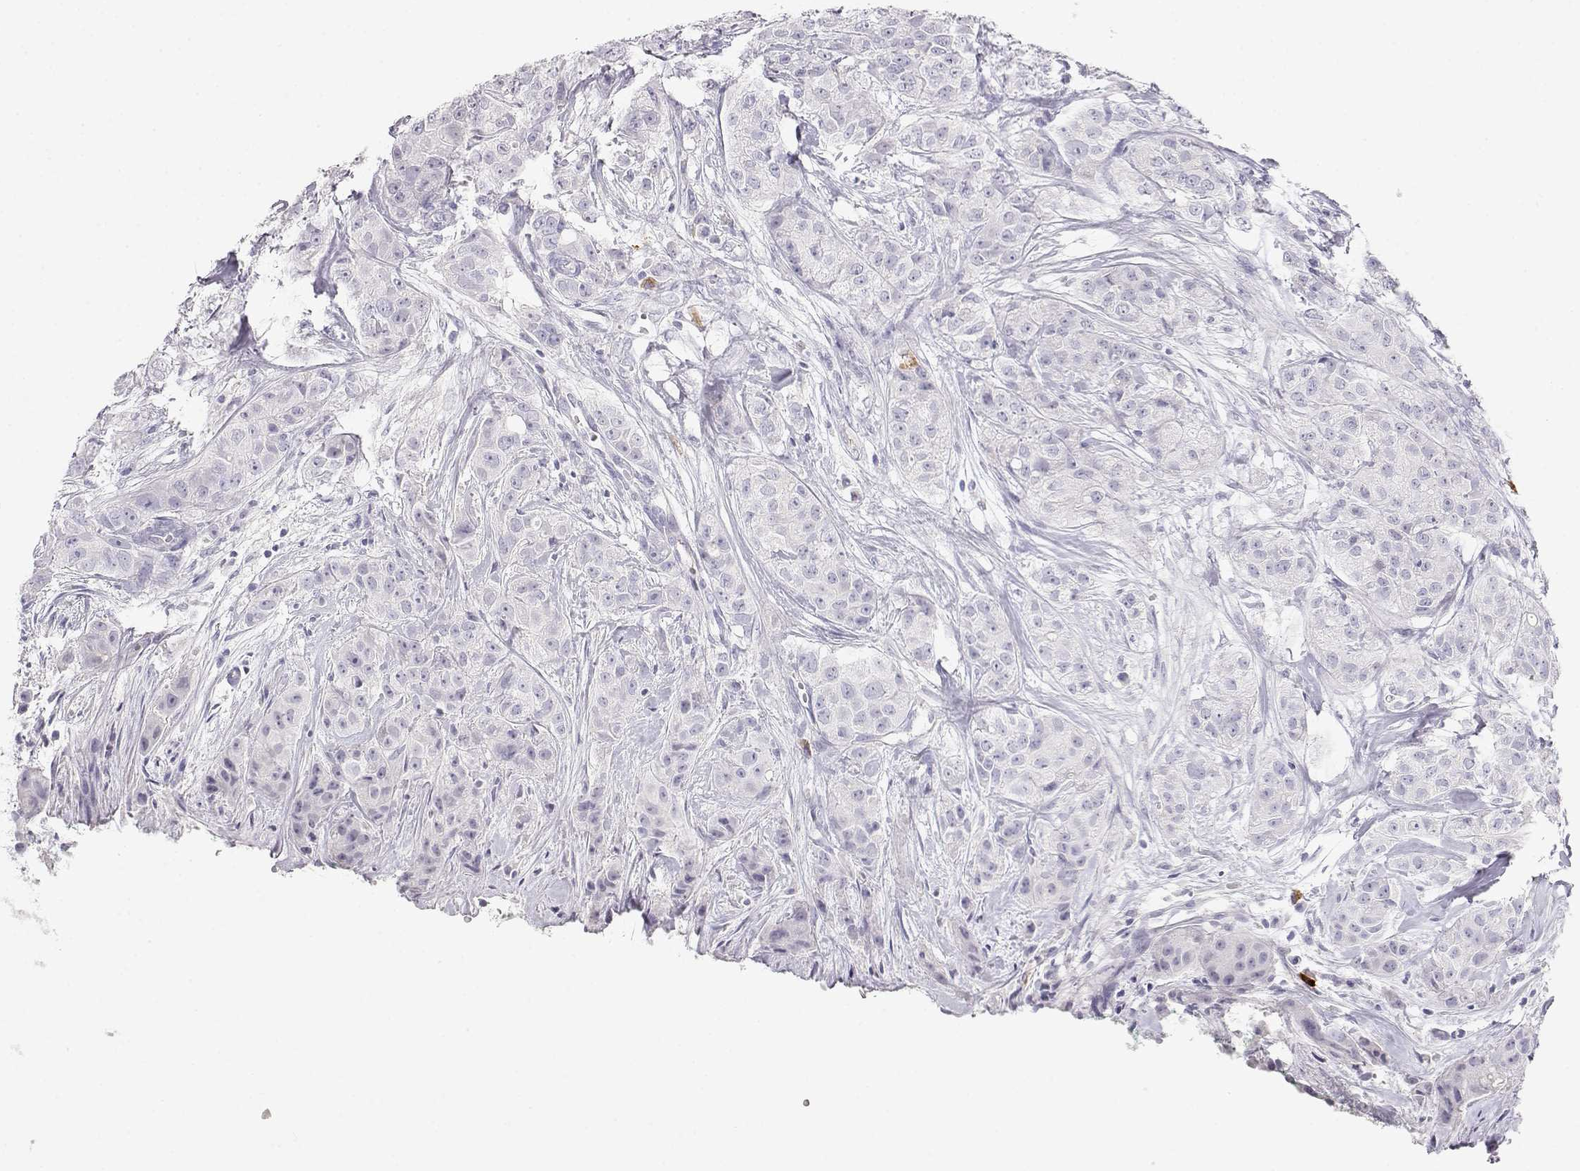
{"staining": {"intensity": "negative", "quantity": "none", "location": "none"}, "tissue": "breast cancer", "cell_type": "Tumor cells", "image_type": "cancer", "snomed": [{"axis": "morphology", "description": "Duct carcinoma"}, {"axis": "topography", "description": "Breast"}], "caption": "High magnification brightfield microscopy of infiltrating ductal carcinoma (breast) stained with DAB (3,3'-diaminobenzidine) (brown) and counterstained with hematoxylin (blue): tumor cells show no significant positivity.", "gene": "CDHR1", "patient": {"sex": "female", "age": 43}}